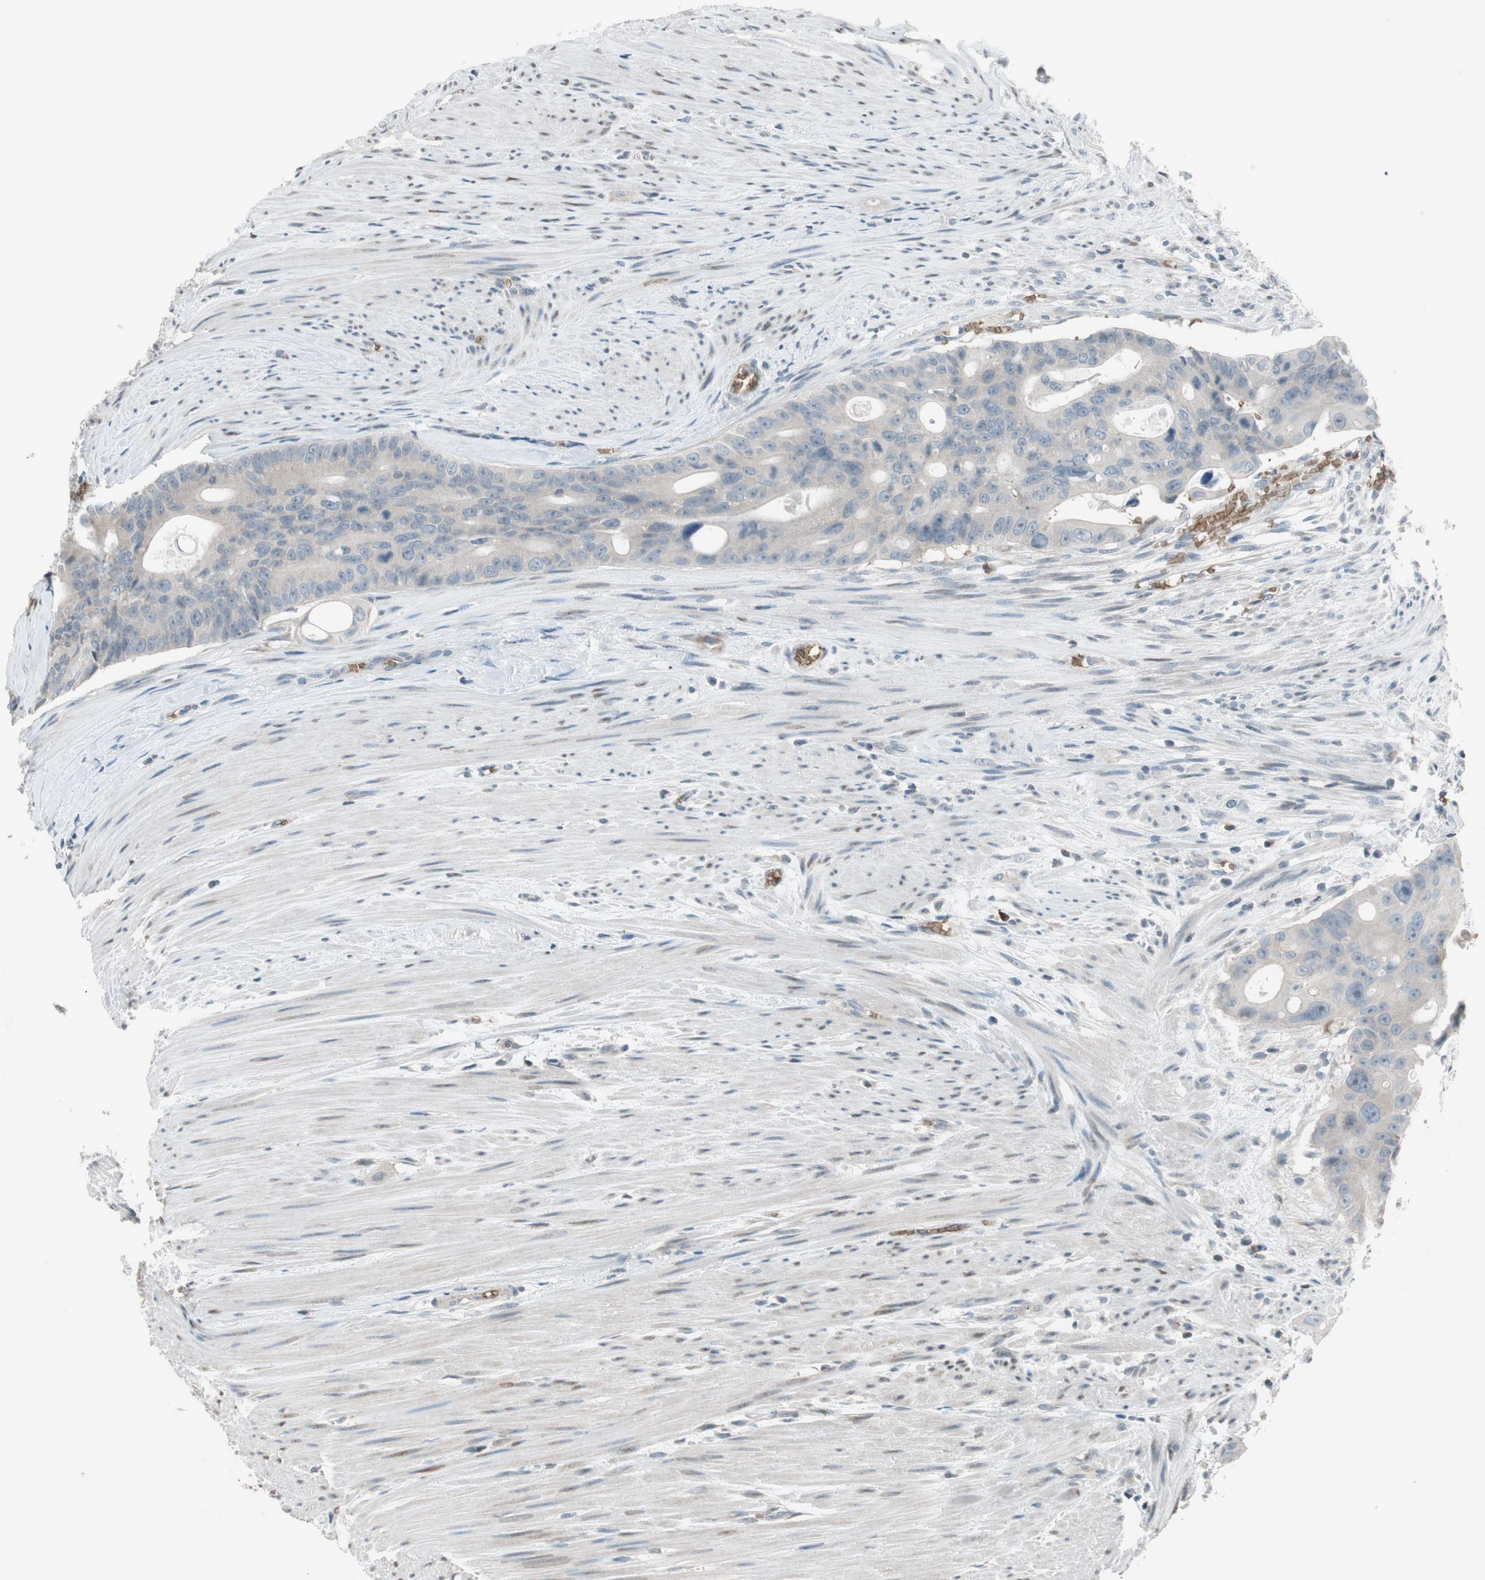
{"staining": {"intensity": "negative", "quantity": "none", "location": "none"}, "tissue": "colorectal cancer", "cell_type": "Tumor cells", "image_type": "cancer", "snomed": [{"axis": "morphology", "description": "Adenocarcinoma, NOS"}, {"axis": "topography", "description": "Colon"}], "caption": "An IHC histopathology image of adenocarcinoma (colorectal) is shown. There is no staining in tumor cells of adenocarcinoma (colorectal).", "gene": "GYPC", "patient": {"sex": "female", "age": 57}}